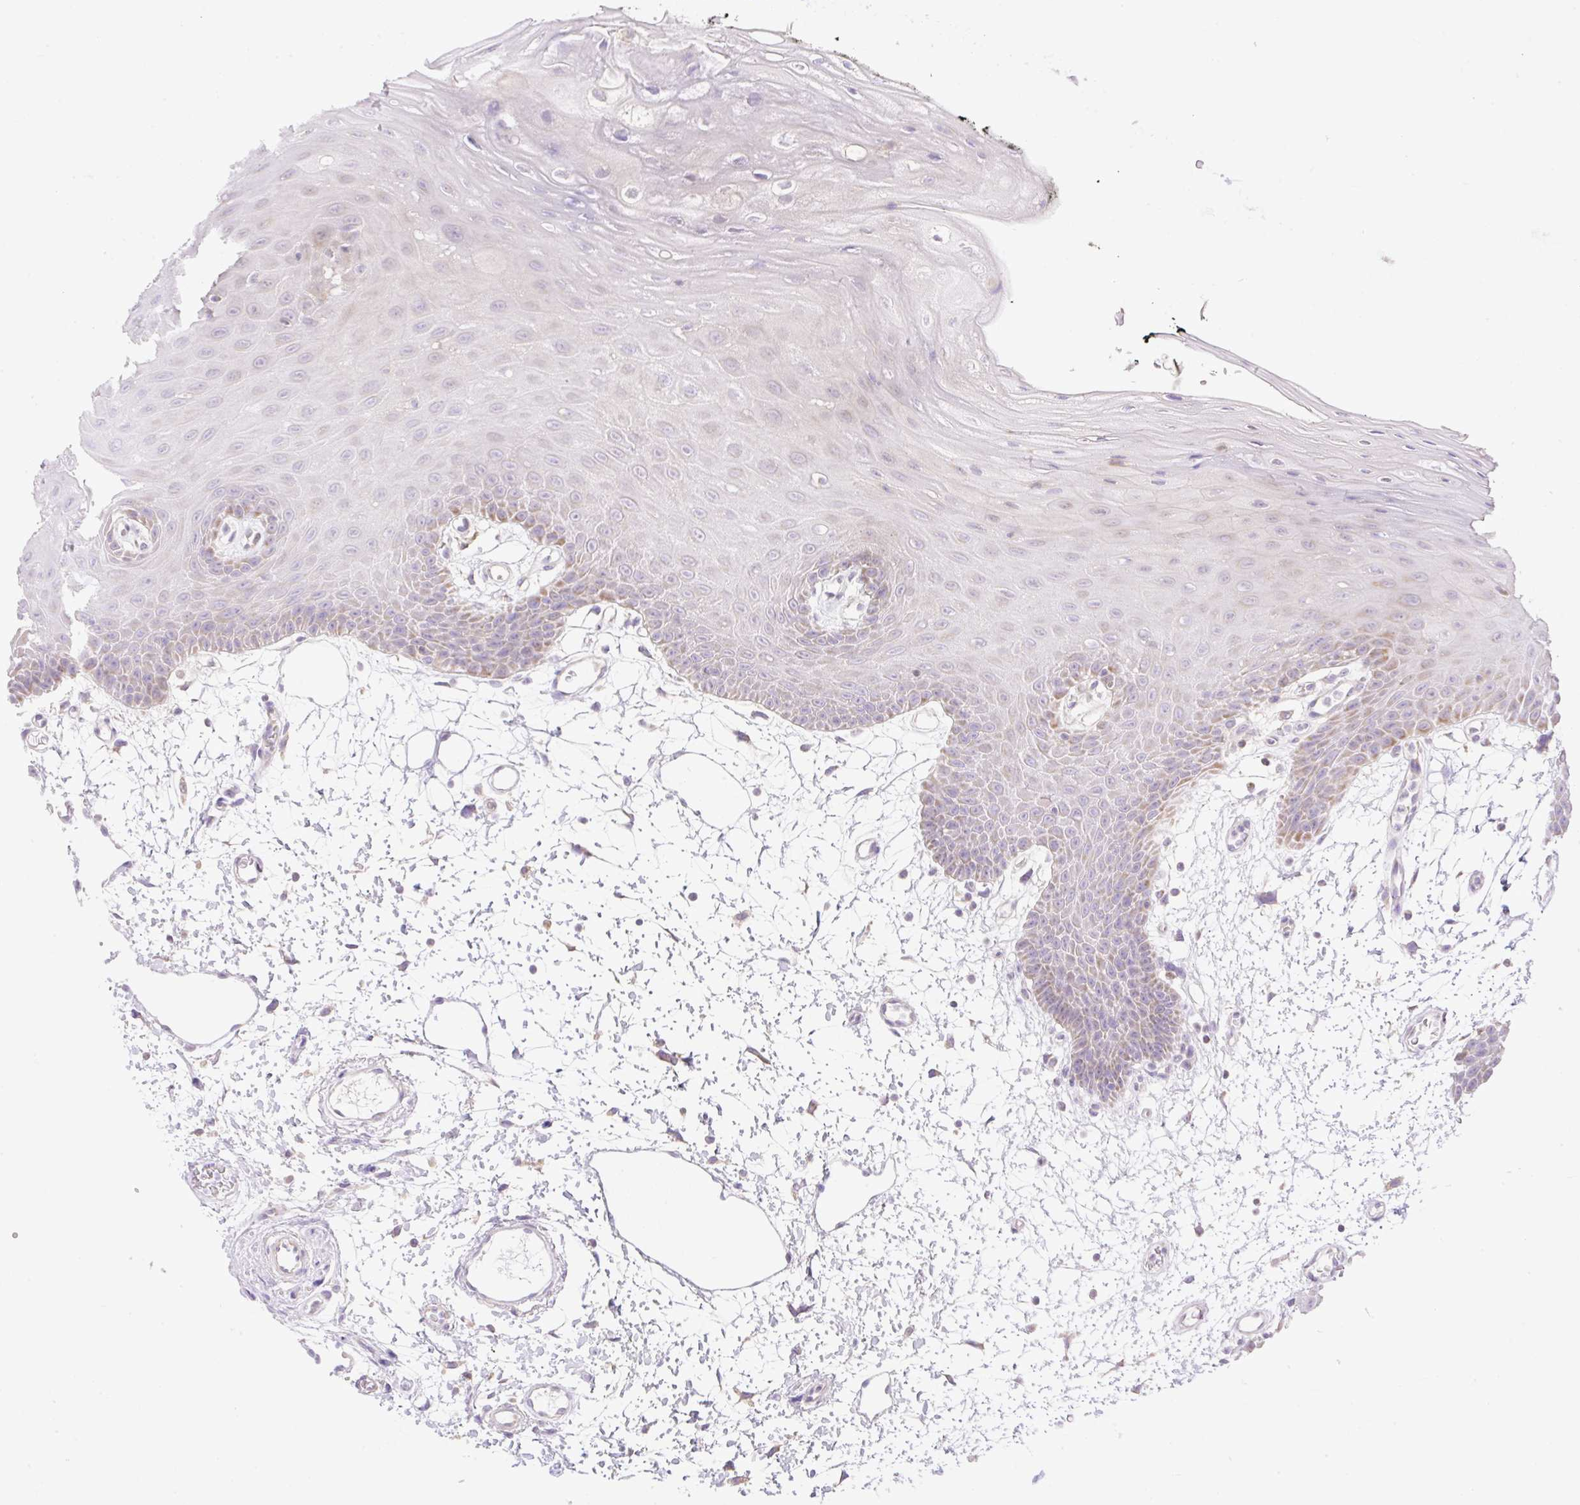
{"staining": {"intensity": "weak", "quantity": "<25%", "location": "cytoplasmic/membranous"}, "tissue": "oral mucosa", "cell_type": "Squamous epithelial cells", "image_type": "normal", "snomed": [{"axis": "morphology", "description": "Normal tissue, NOS"}, {"axis": "topography", "description": "Oral tissue"}], "caption": "DAB immunohistochemical staining of benign oral mucosa shows no significant positivity in squamous epithelial cells. The staining is performed using DAB brown chromogen with nuclei counter-stained in using hematoxylin.", "gene": "VPS25", "patient": {"sex": "female", "age": 59}}